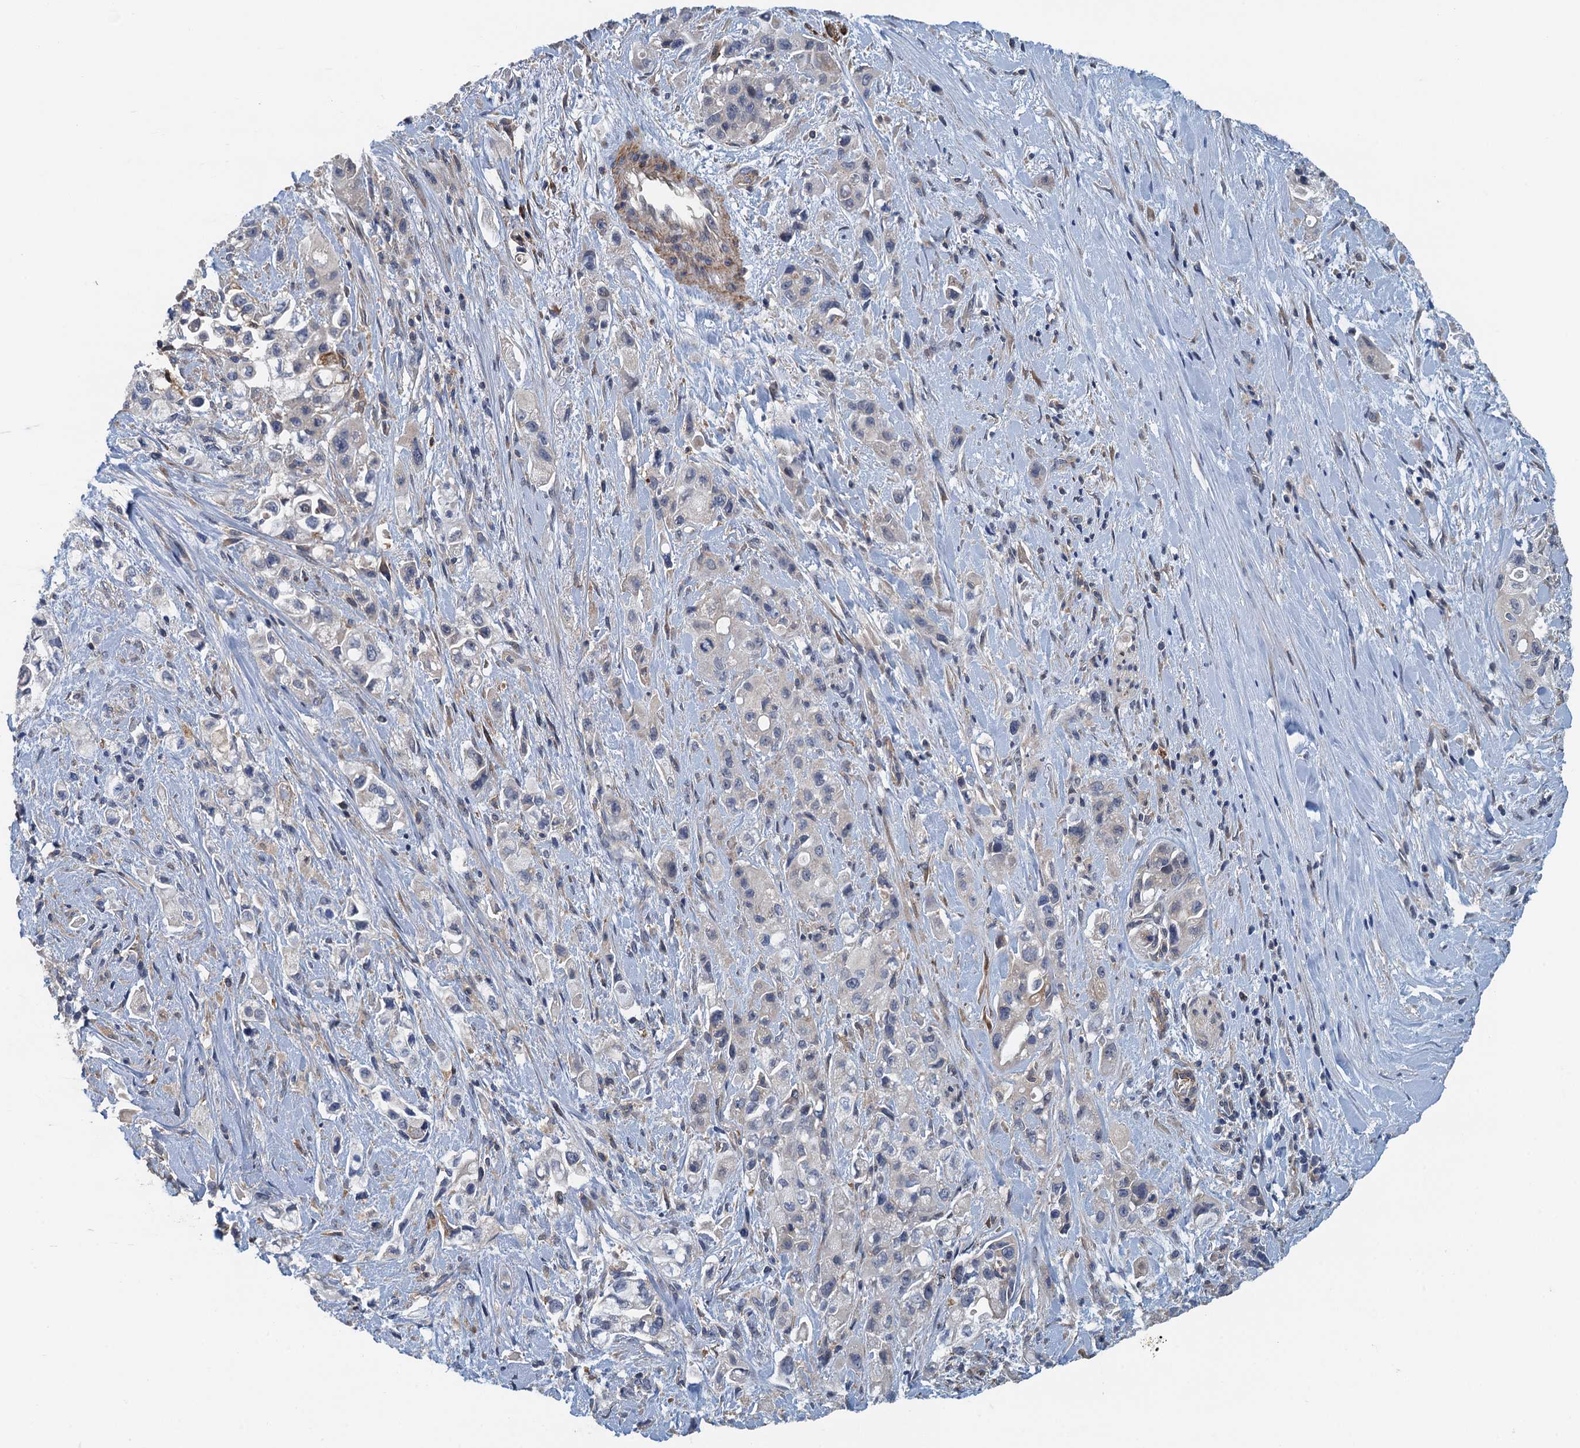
{"staining": {"intensity": "negative", "quantity": "none", "location": "none"}, "tissue": "pancreatic cancer", "cell_type": "Tumor cells", "image_type": "cancer", "snomed": [{"axis": "morphology", "description": "Adenocarcinoma, NOS"}, {"axis": "topography", "description": "Pancreas"}], "caption": "Immunohistochemistry (IHC) of human pancreatic cancer (adenocarcinoma) shows no expression in tumor cells.", "gene": "RSAD2", "patient": {"sex": "female", "age": 66}}